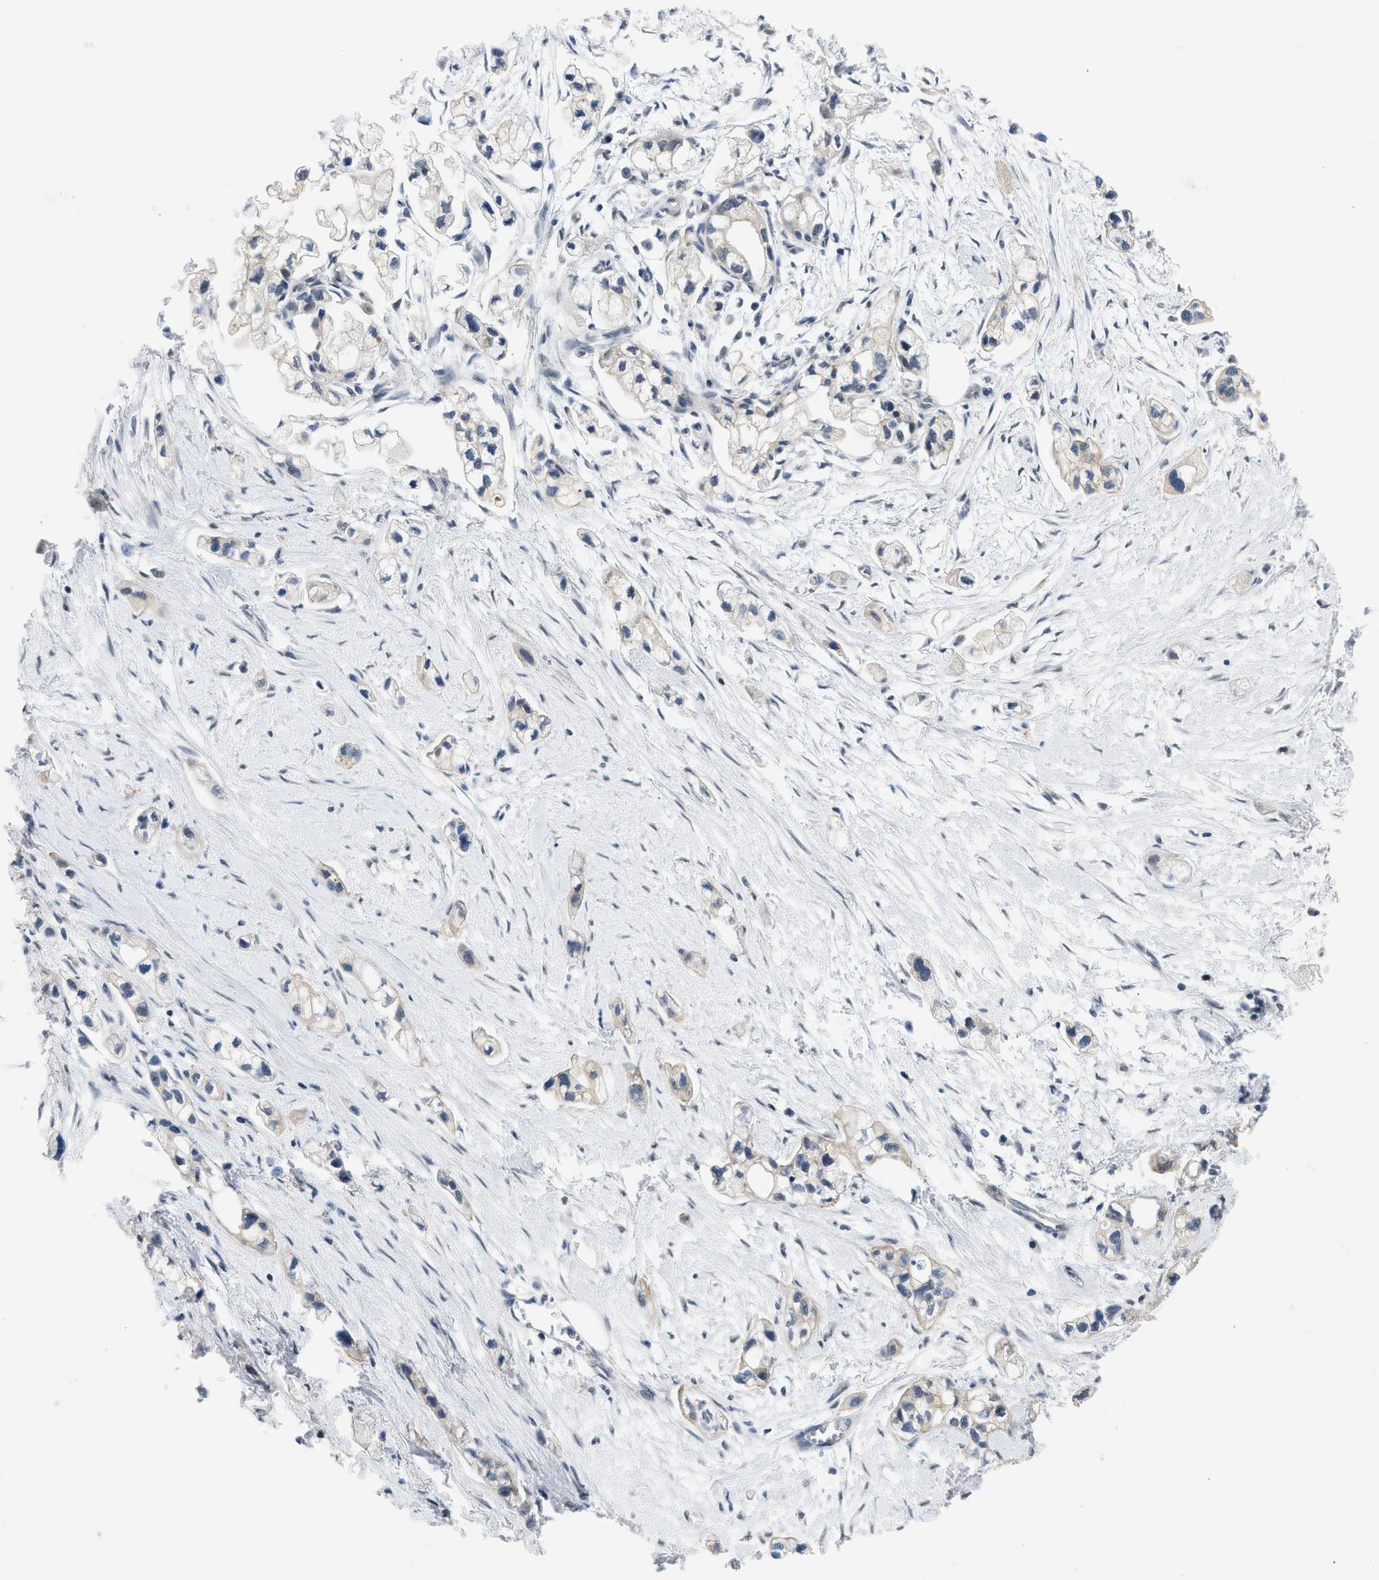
{"staining": {"intensity": "weak", "quantity": "<25%", "location": "cytoplasmic/membranous"}, "tissue": "pancreatic cancer", "cell_type": "Tumor cells", "image_type": "cancer", "snomed": [{"axis": "morphology", "description": "Adenocarcinoma, NOS"}, {"axis": "topography", "description": "Pancreas"}], "caption": "Adenocarcinoma (pancreatic) was stained to show a protein in brown. There is no significant expression in tumor cells.", "gene": "OLIG3", "patient": {"sex": "male", "age": 74}}